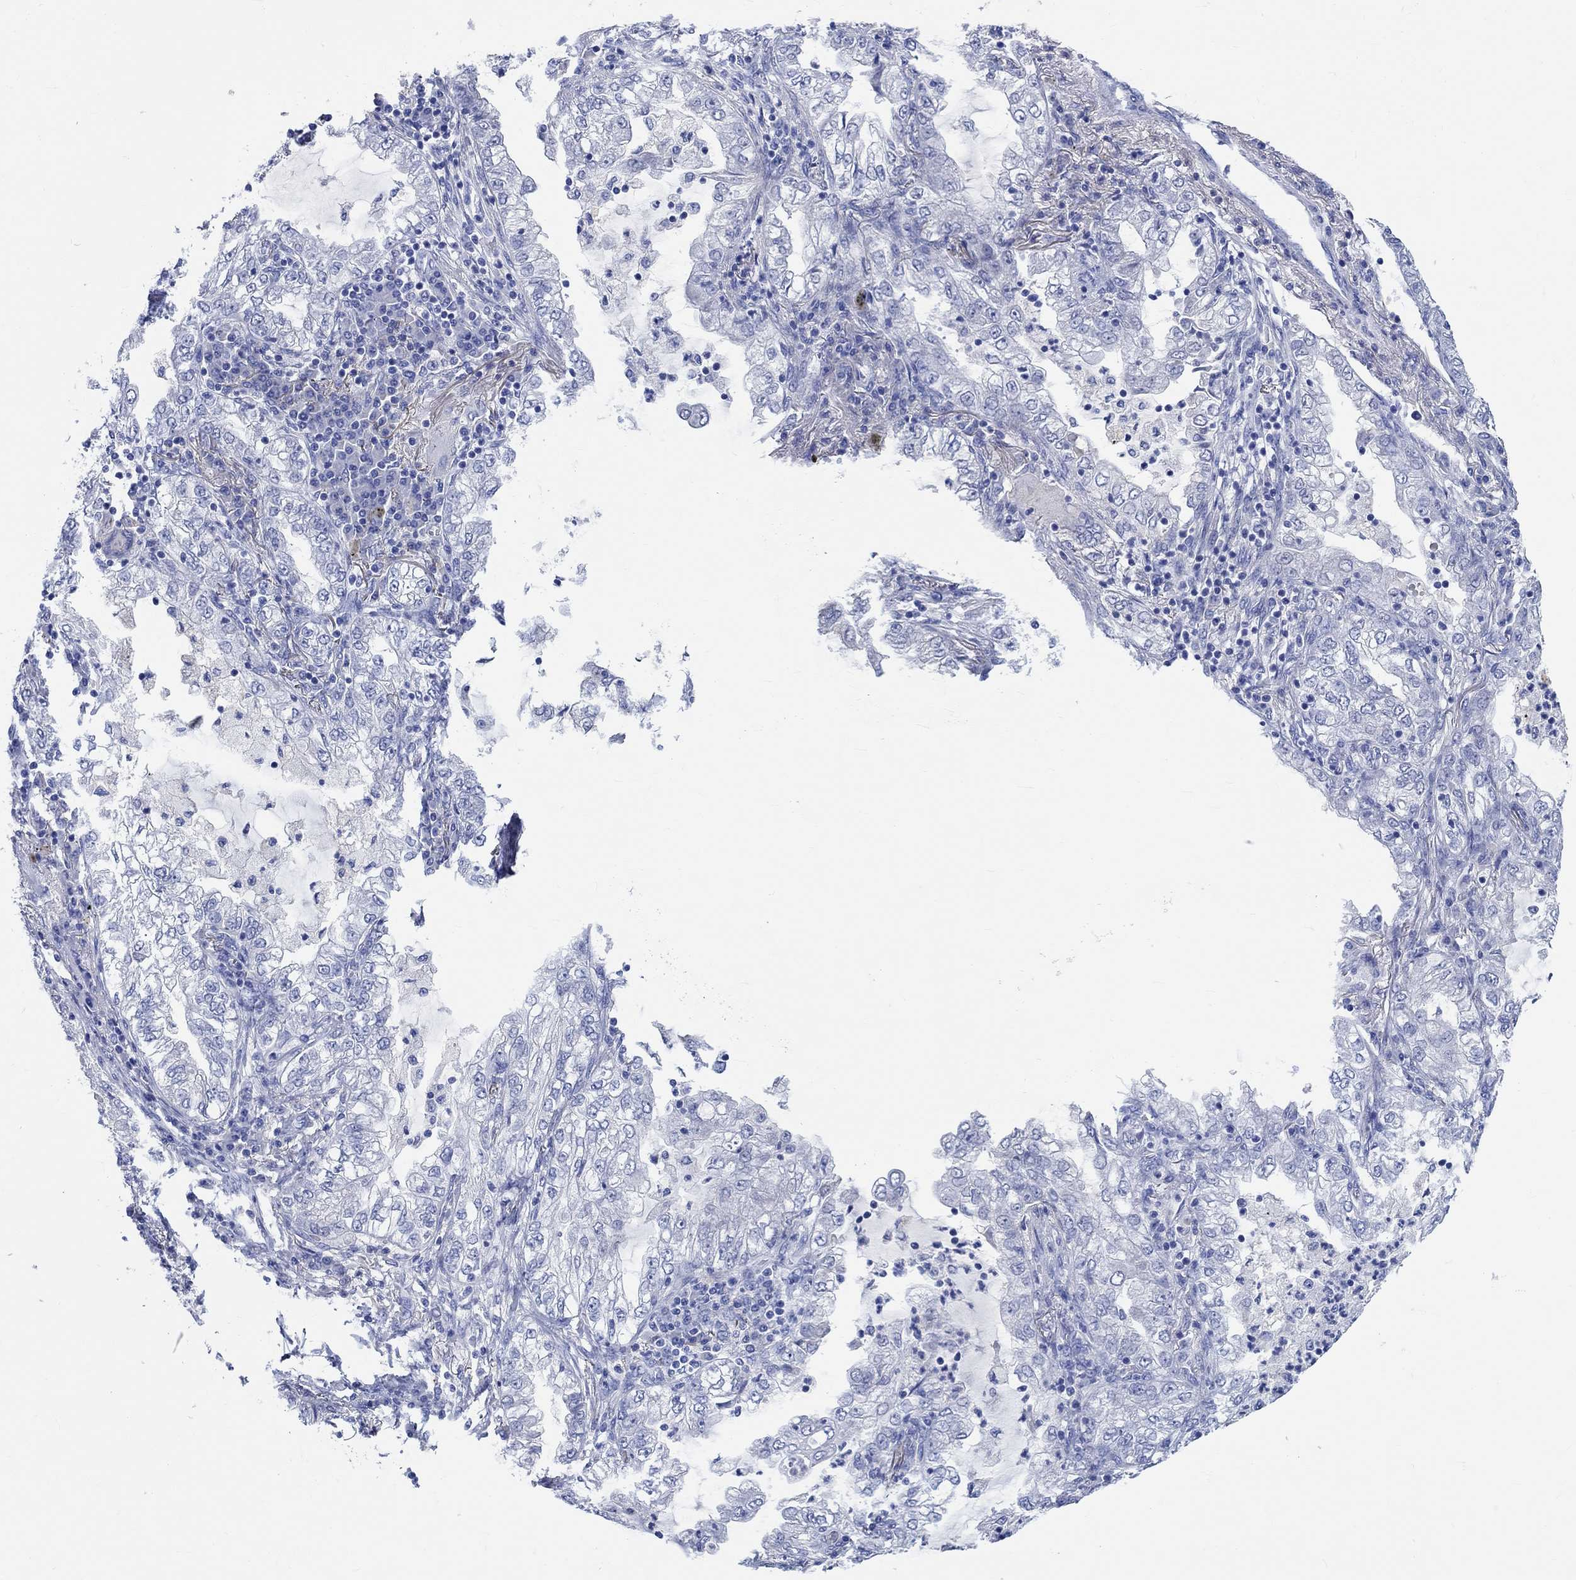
{"staining": {"intensity": "negative", "quantity": "none", "location": "none"}, "tissue": "lung cancer", "cell_type": "Tumor cells", "image_type": "cancer", "snomed": [{"axis": "morphology", "description": "Adenocarcinoma, NOS"}, {"axis": "topography", "description": "Lung"}], "caption": "An image of adenocarcinoma (lung) stained for a protein displays no brown staining in tumor cells. (DAB immunohistochemistry visualized using brightfield microscopy, high magnification).", "gene": "SHISA4", "patient": {"sex": "female", "age": 73}}